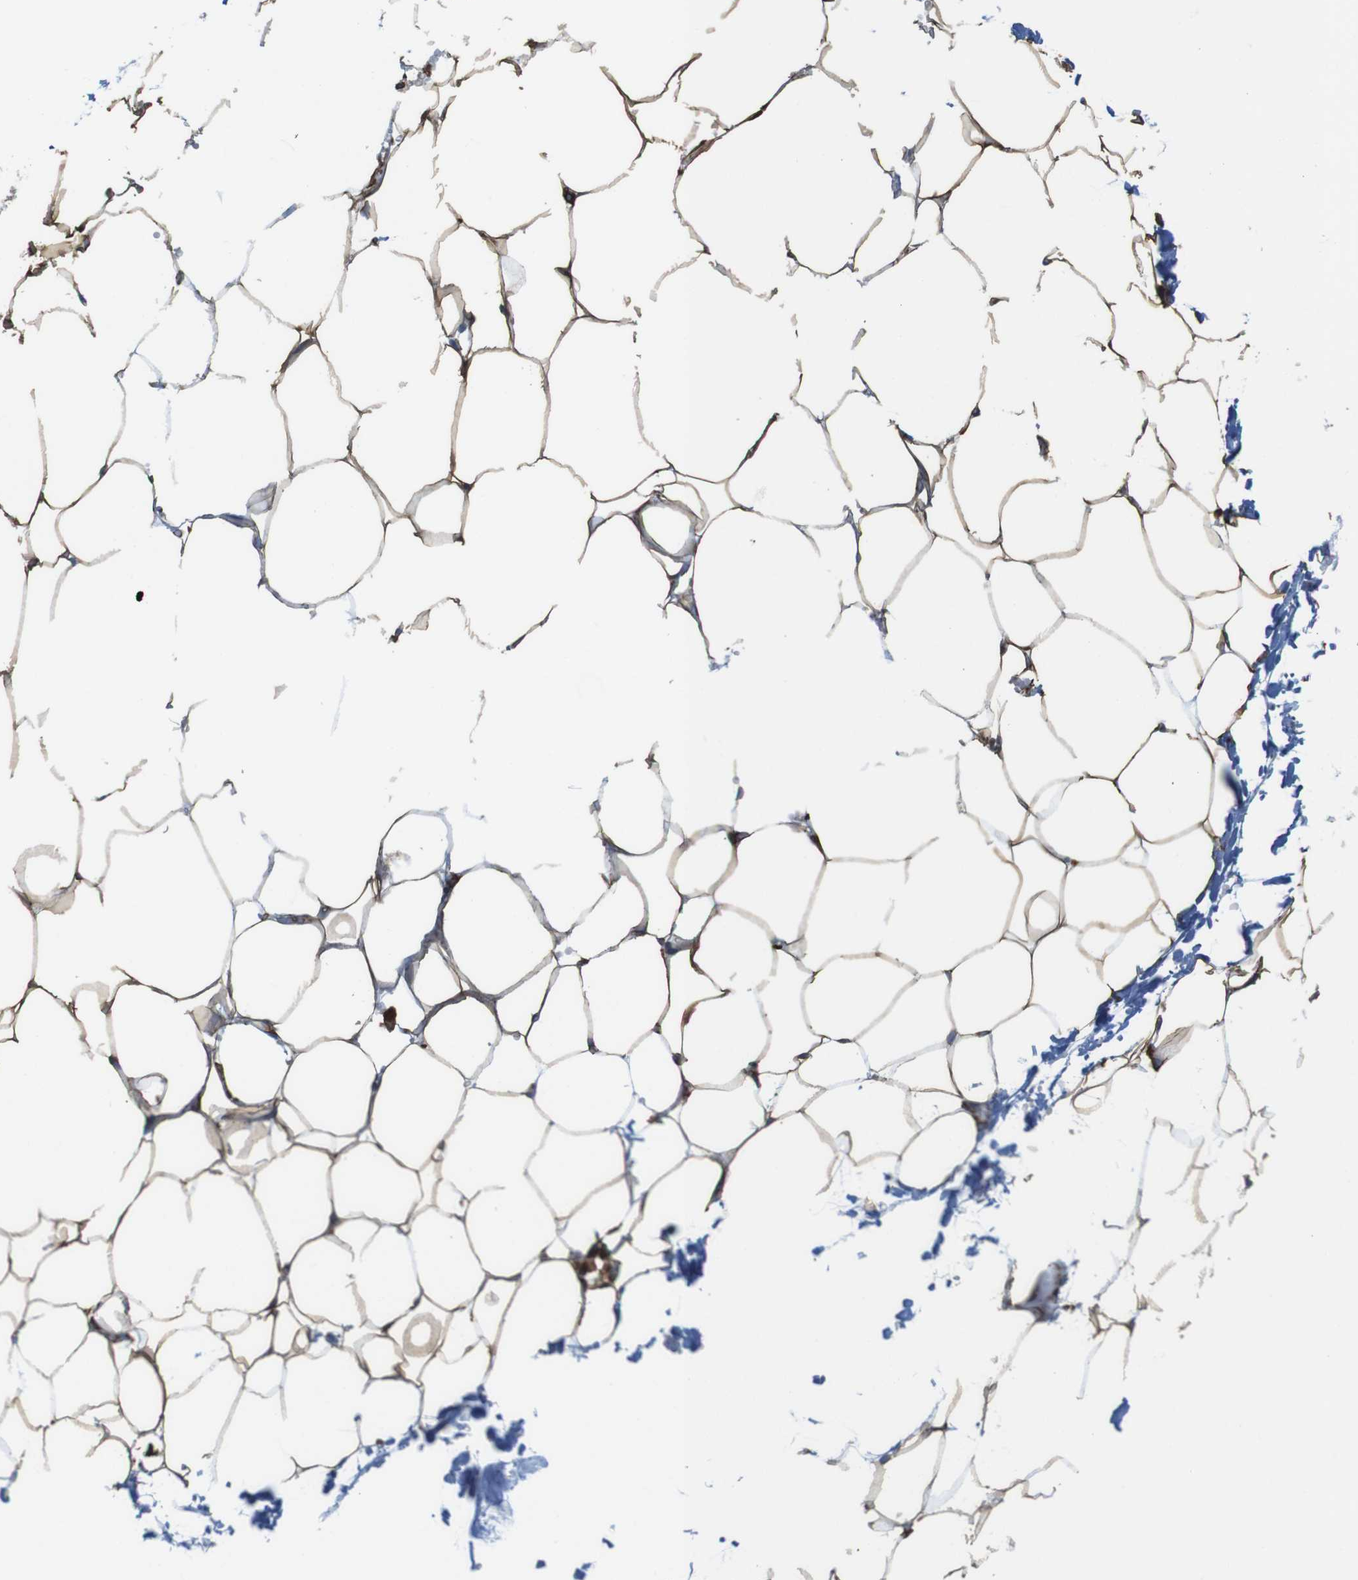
{"staining": {"intensity": "strong", "quantity": ">75%", "location": "cytoplasmic/membranous"}, "tissue": "adipose tissue", "cell_type": "Adipocytes", "image_type": "normal", "snomed": [{"axis": "morphology", "description": "Normal tissue, NOS"}, {"axis": "topography", "description": "Breast"}, {"axis": "topography", "description": "Adipose tissue"}], "caption": "Protein expression analysis of benign human adipose tissue reveals strong cytoplasmic/membranous expression in about >75% of adipocytes.", "gene": "RALGPS1", "patient": {"sex": "female", "age": 25}}